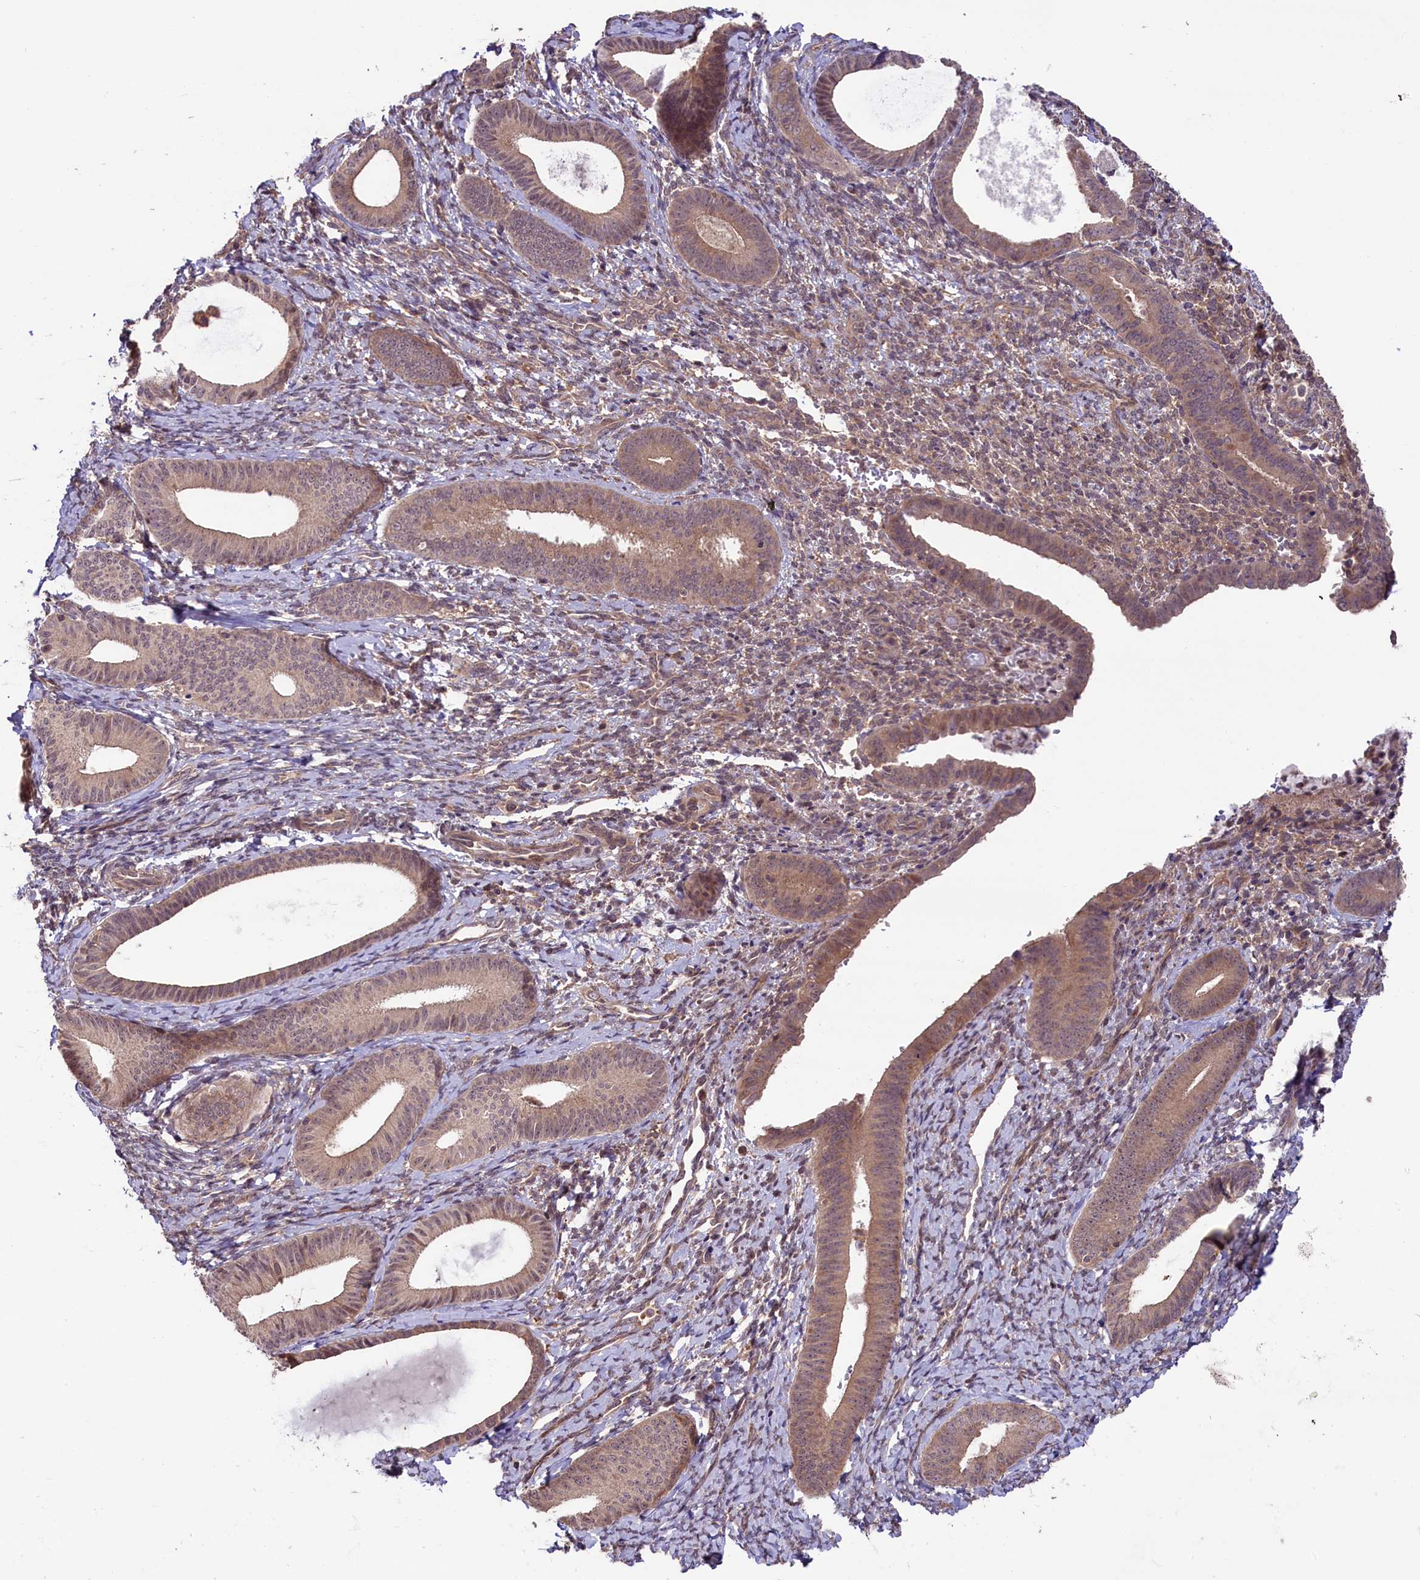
{"staining": {"intensity": "moderate", "quantity": "25%-75%", "location": "cytoplasmic/membranous"}, "tissue": "endometrium", "cell_type": "Cells in endometrial stroma", "image_type": "normal", "snomed": [{"axis": "morphology", "description": "Normal tissue, NOS"}, {"axis": "topography", "description": "Endometrium"}], "caption": "High-power microscopy captured an immunohistochemistry (IHC) micrograph of benign endometrium, revealing moderate cytoplasmic/membranous expression in approximately 25%-75% of cells in endometrial stroma.", "gene": "RIC8A", "patient": {"sex": "female", "age": 65}}